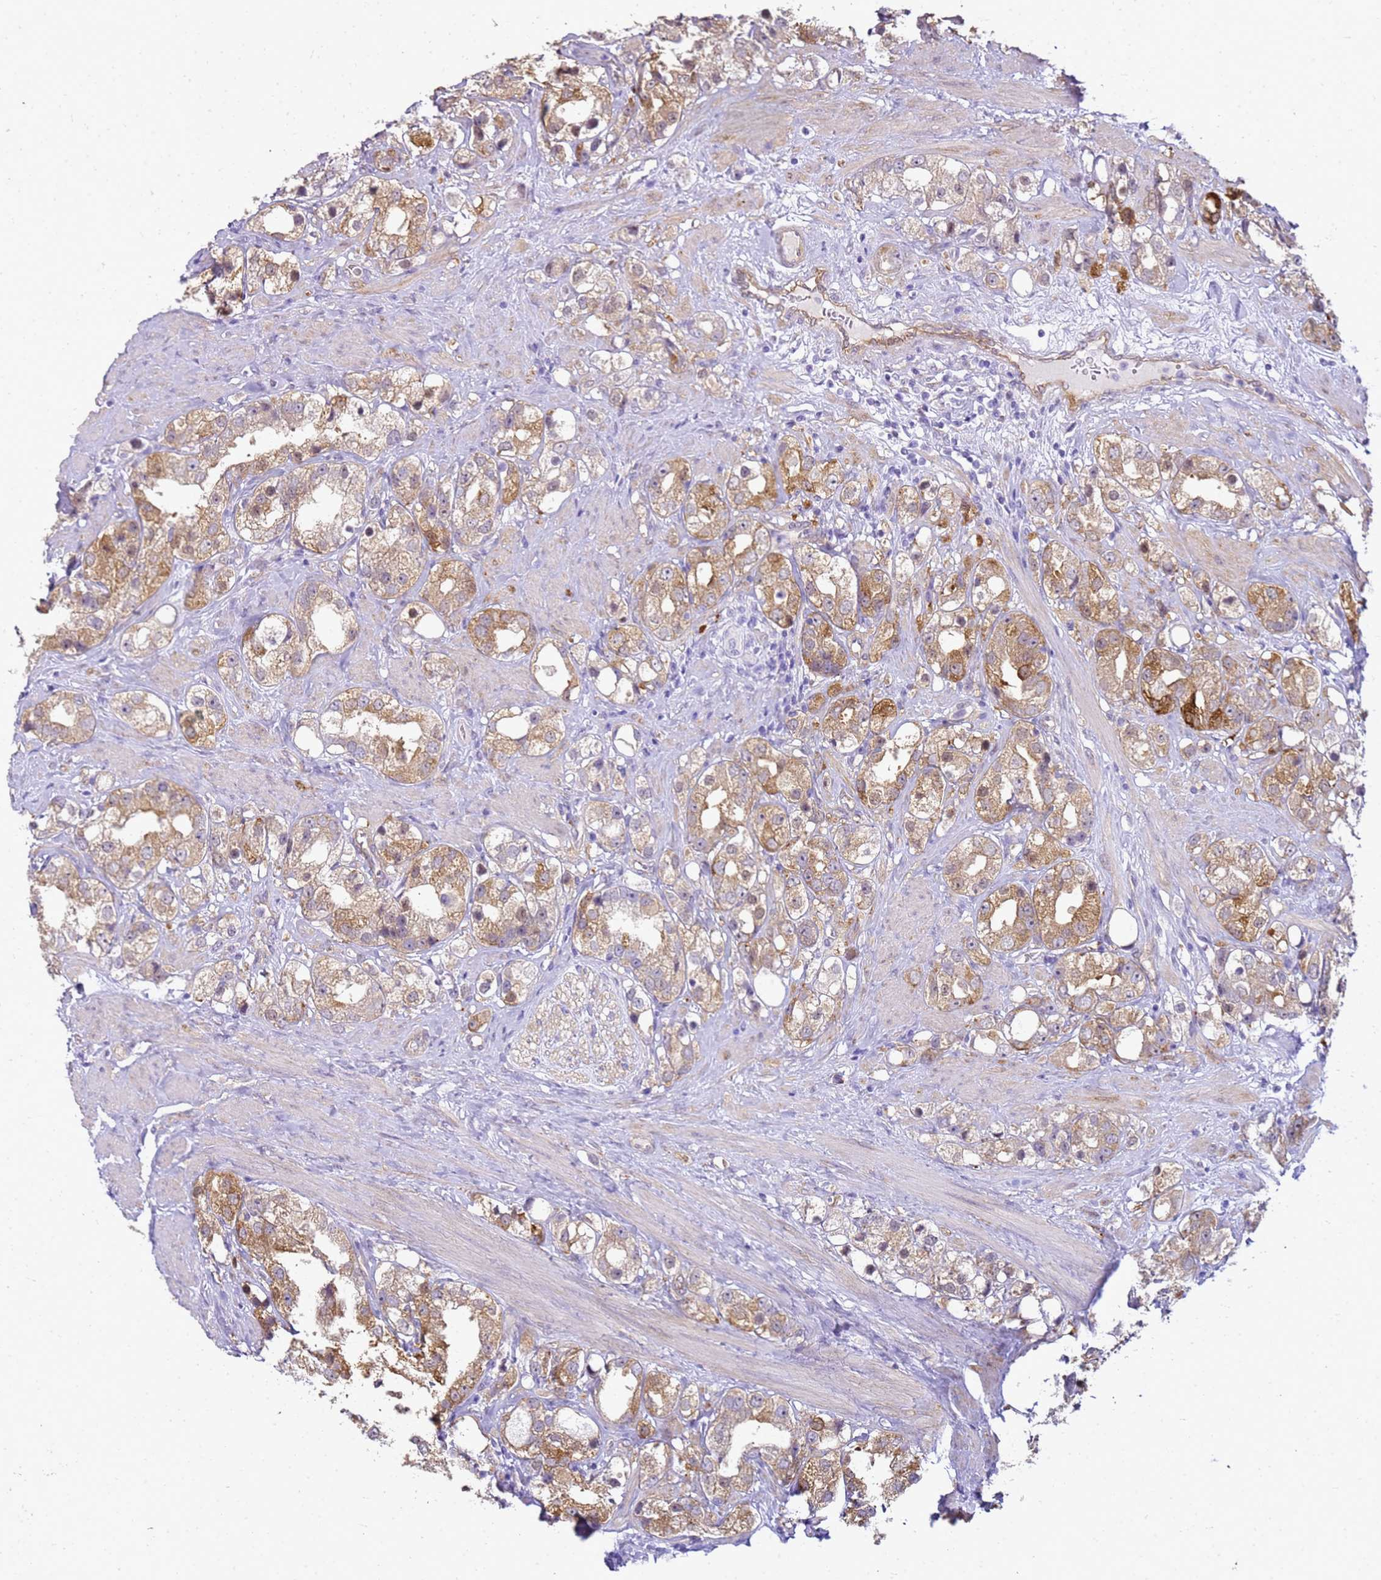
{"staining": {"intensity": "moderate", "quantity": ">75%", "location": "cytoplasmic/membranous"}, "tissue": "prostate cancer", "cell_type": "Tumor cells", "image_type": "cancer", "snomed": [{"axis": "morphology", "description": "Adenocarcinoma, NOS"}, {"axis": "topography", "description": "Prostate"}], "caption": "IHC of human adenocarcinoma (prostate) exhibits medium levels of moderate cytoplasmic/membranous positivity in about >75% of tumor cells.", "gene": "HSPB1", "patient": {"sex": "male", "age": 79}}